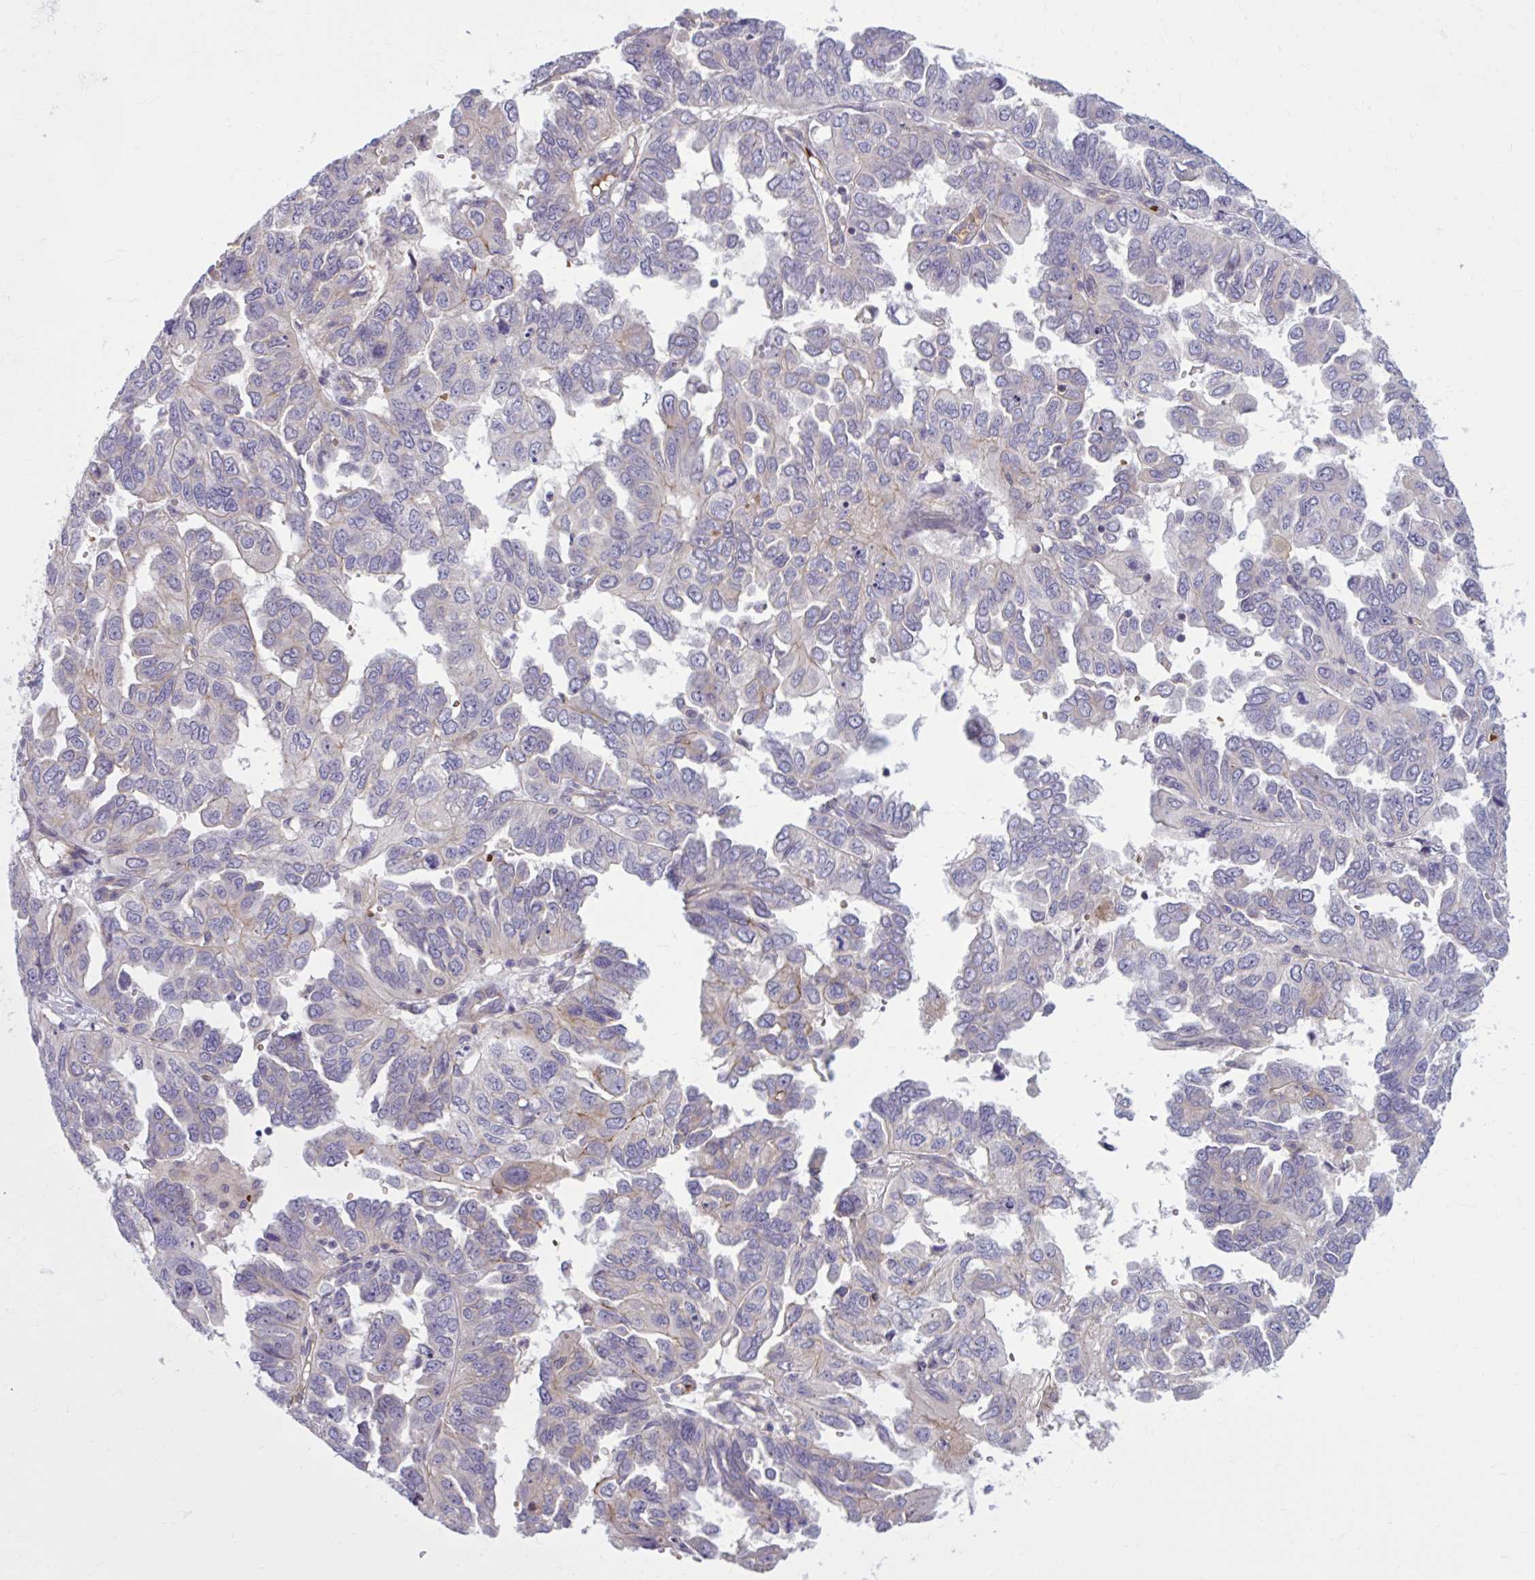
{"staining": {"intensity": "negative", "quantity": "none", "location": "none"}, "tissue": "ovarian cancer", "cell_type": "Tumor cells", "image_type": "cancer", "snomed": [{"axis": "morphology", "description": "Cystadenocarcinoma, serous, NOS"}, {"axis": "topography", "description": "Ovary"}], "caption": "The photomicrograph demonstrates no significant staining in tumor cells of ovarian cancer (serous cystadenocarcinoma).", "gene": "SNF8", "patient": {"sex": "female", "age": 53}}